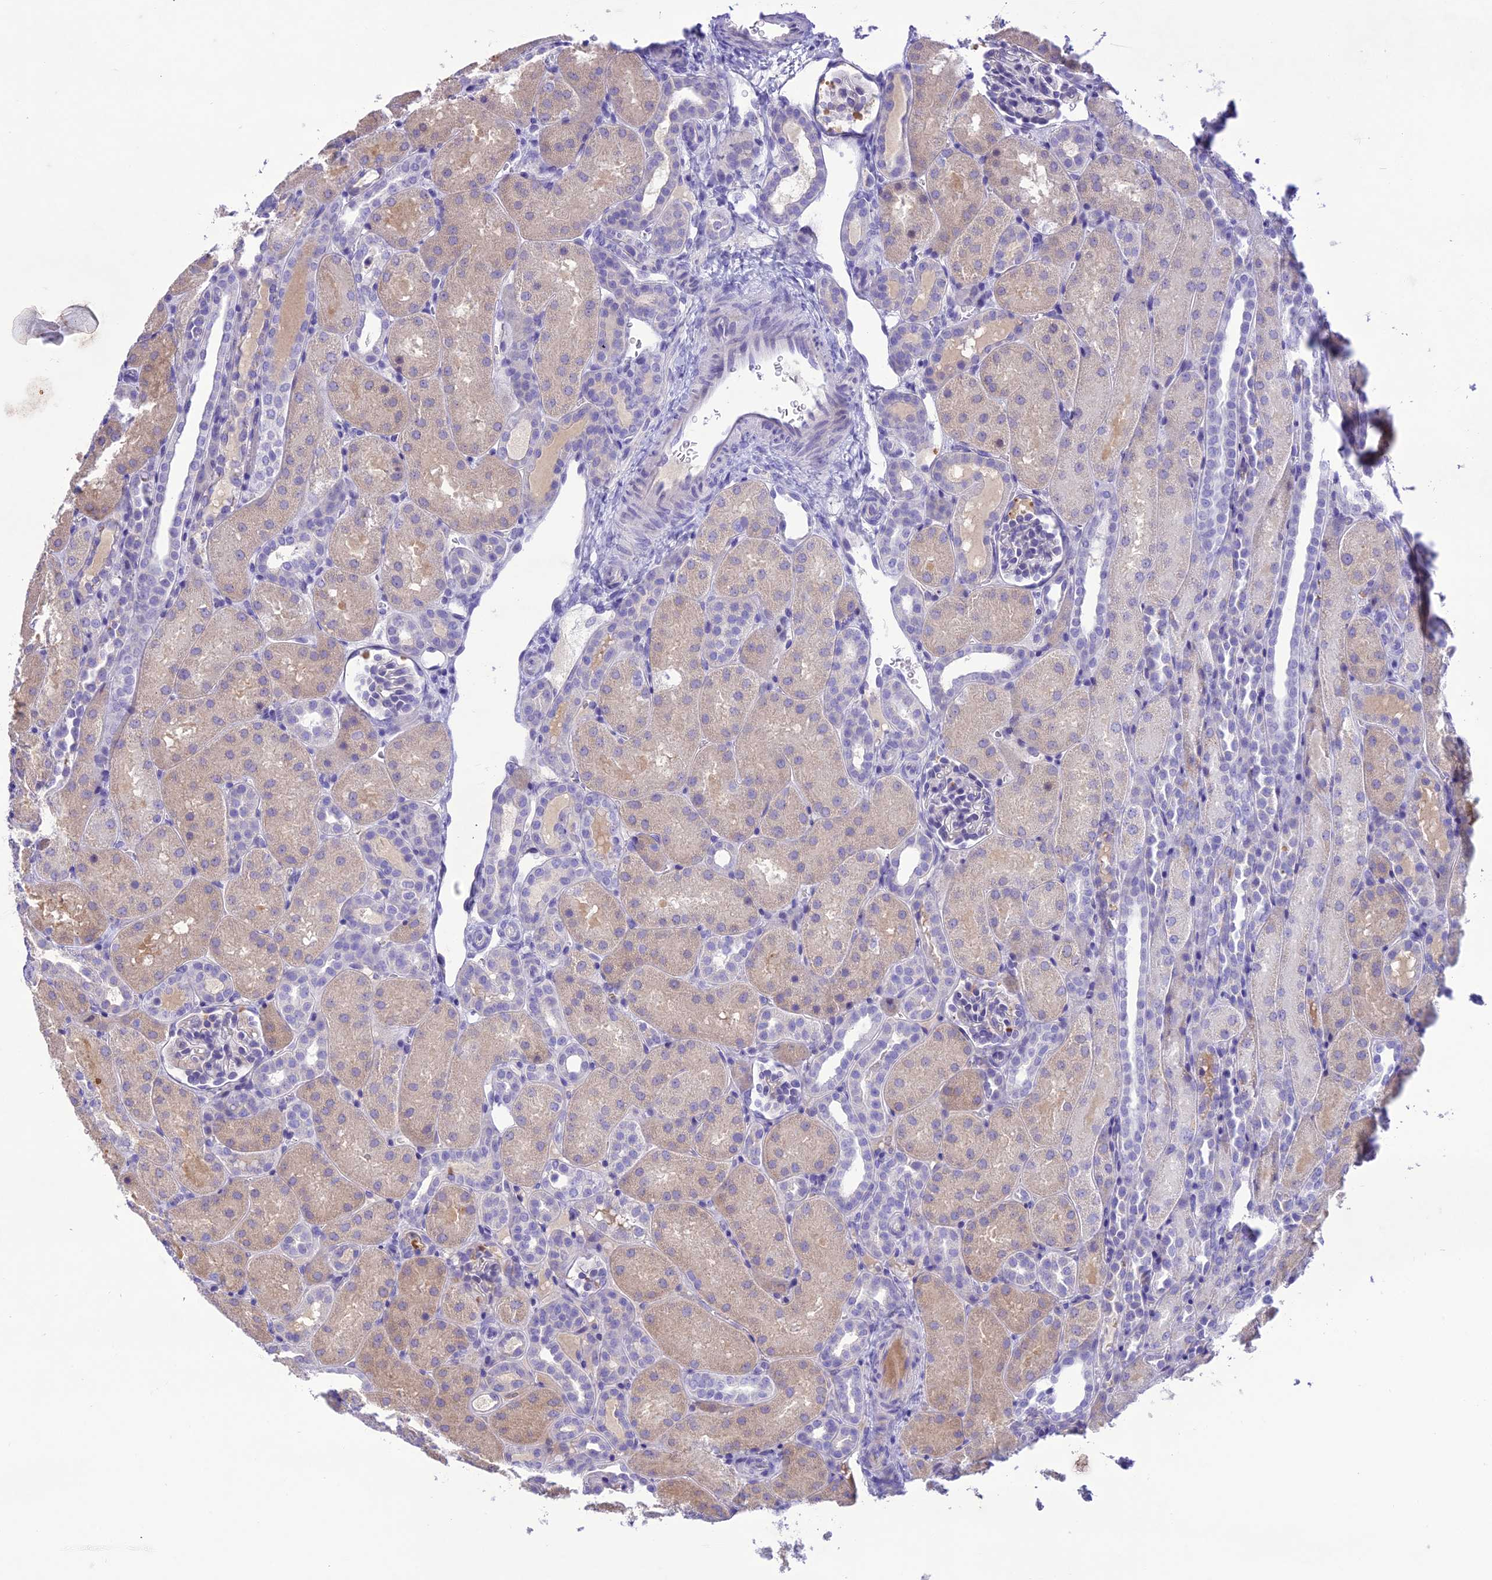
{"staining": {"intensity": "negative", "quantity": "none", "location": "none"}, "tissue": "kidney", "cell_type": "Cells in glomeruli", "image_type": "normal", "snomed": [{"axis": "morphology", "description": "Normal tissue, NOS"}, {"axis": "topography", "description": "Kidney"}], "caption": "Histopathology image shows no significant protein staining in cells in glomeruli of unremarkable kidney. The staining is performed using DAB (3,3'-diaminobenzidine) brown chromogen with nuclei counter-stained in using hematoxylin.", "gene": "SLC13A5", "patient": {"sex": "male", "age": 1}}